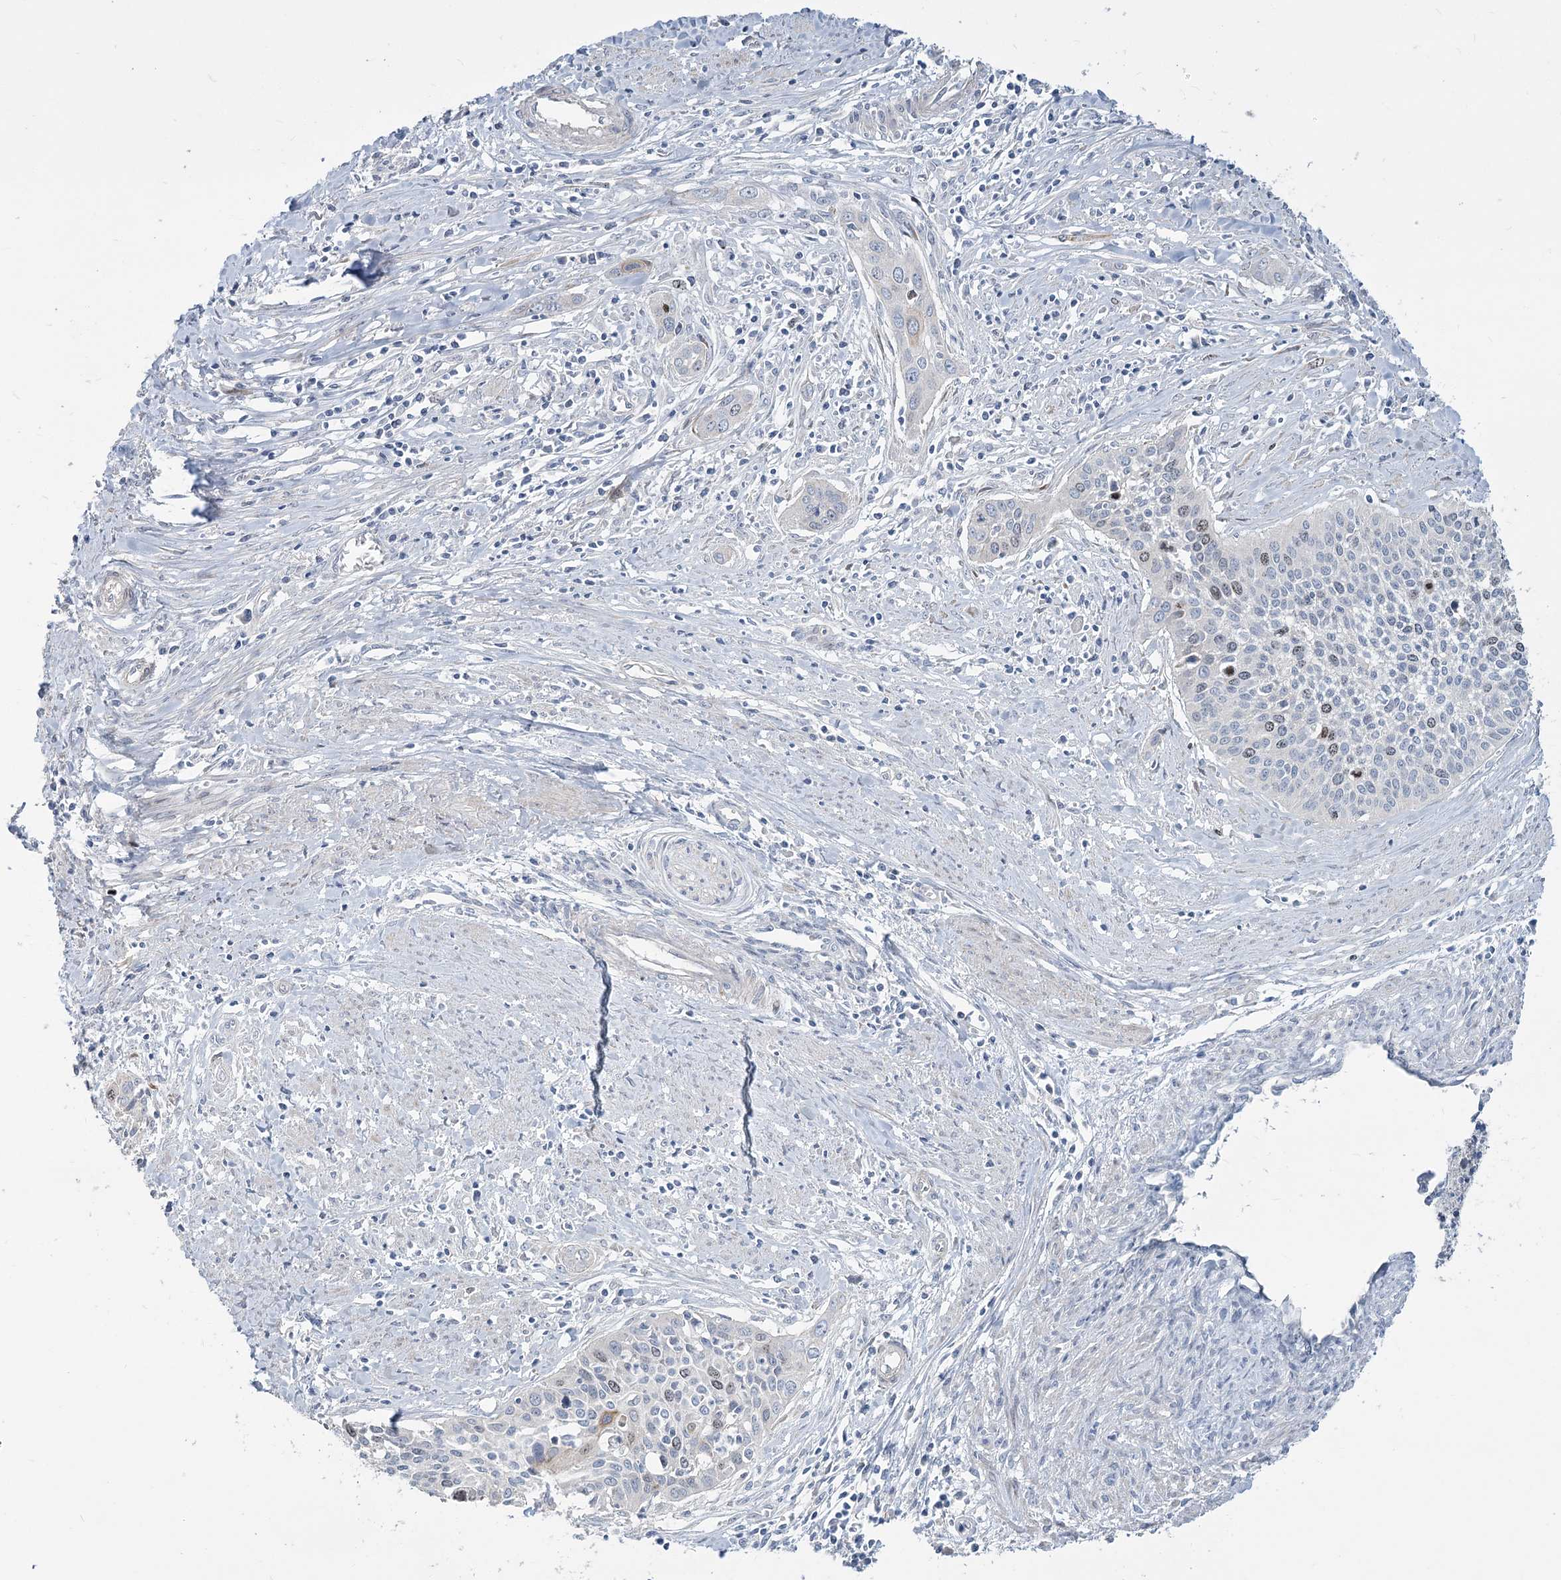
{"staining": {"intensity": "moderate", "quantity": "<25%", "location": "cytoplasmic/membranous,nuclear"}, "tissue": "cervical cancer", "cell_type": "Tumor cells", "image_type": "cancer", "snomed": [{"axis": "morphology", "description": "Squamous cell carcinoma, NOS"}, {"axis": "topography", "description": "Cervix"}], "caption": "Tumor cells exhibit moderate cytoplasmic/membranous and nuclear staining in about <25% of cells in squamous cell carcinoma (cervical).", "gene": "ABITRAM", "patient": {"sex": "female", "age": 34}}